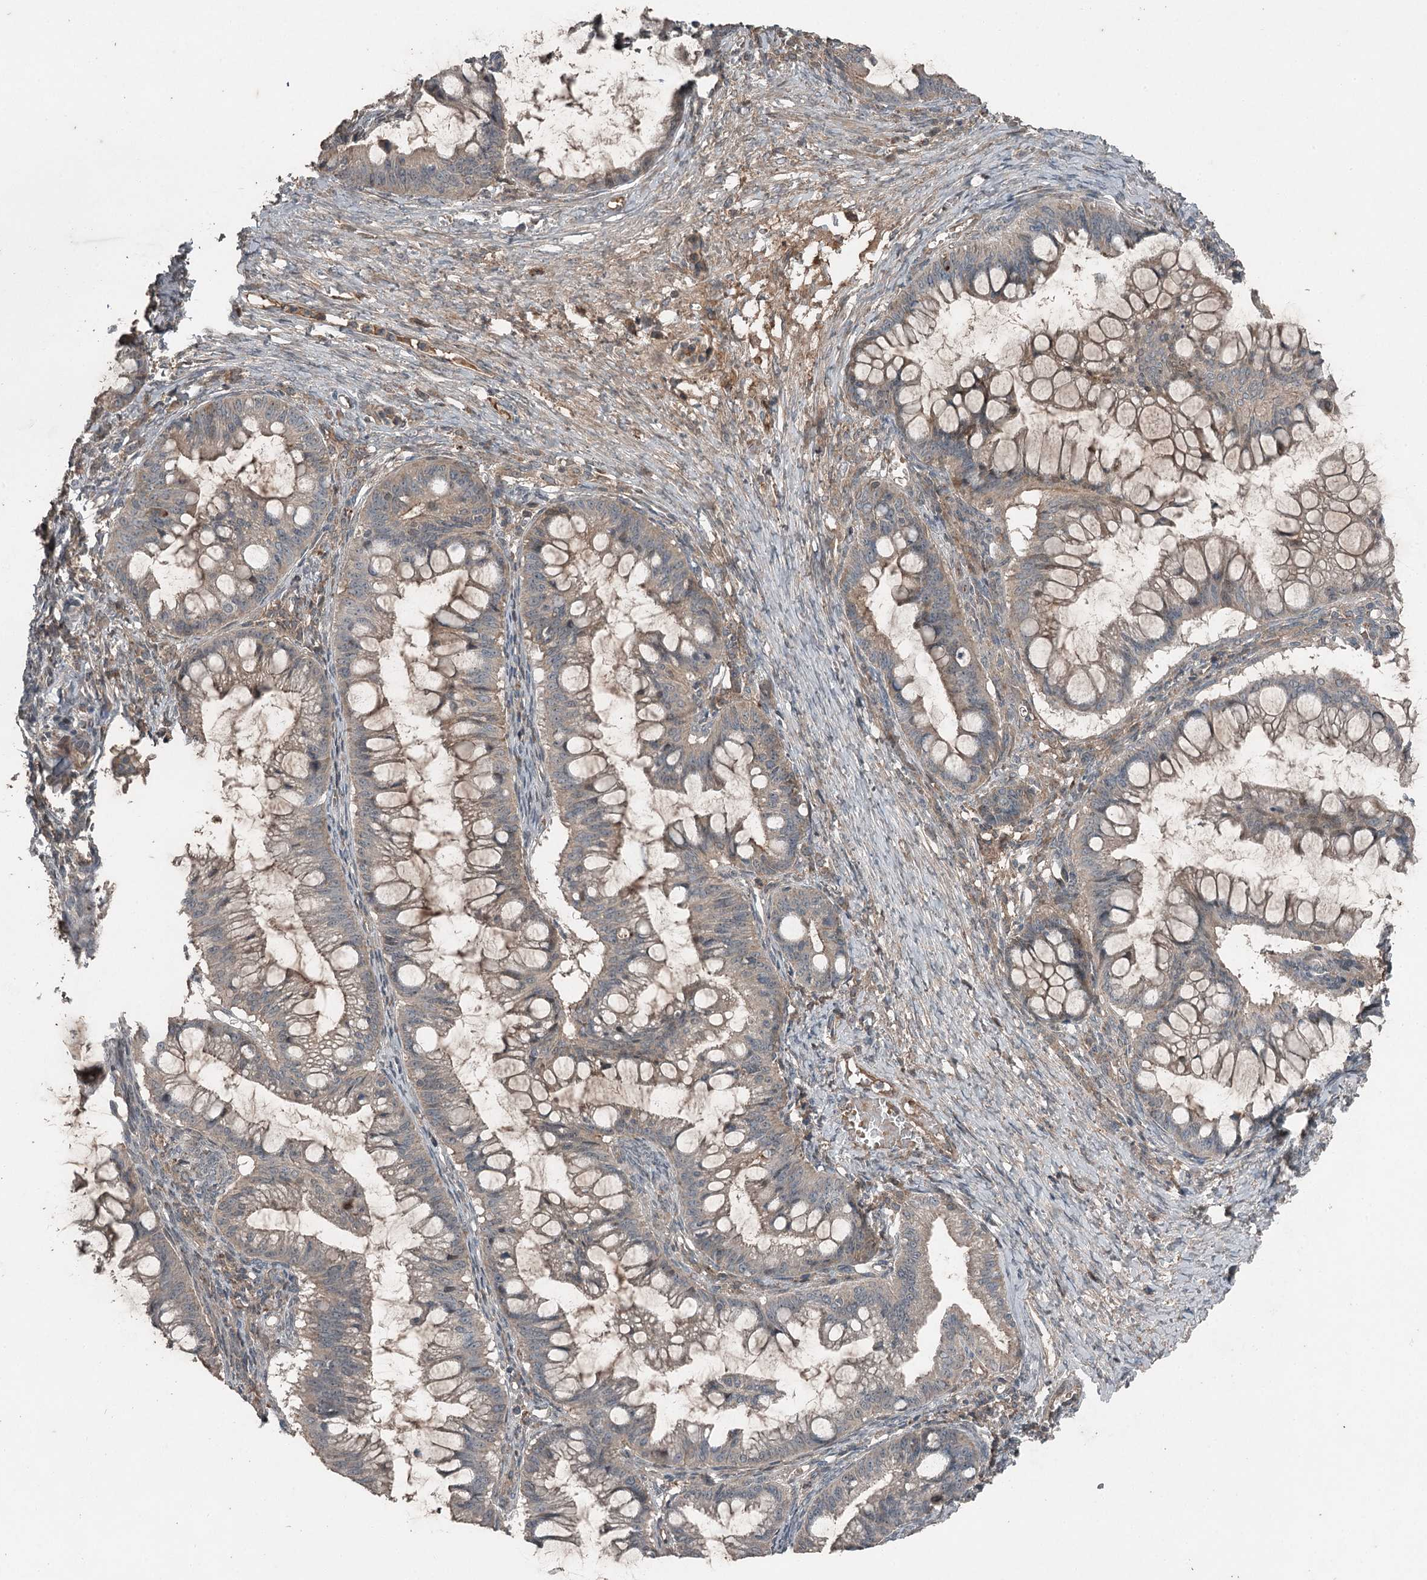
{"staining": {"intensity": "weak", "quantity": "<25%", "location": "cytoplasmic/membranous"}, "tissue": "ovarian cancer", "cell_type": "Tumor cells", "image_type": "cancer", "snomed": [{"axis": "morphology", "description": "Cystadenocarcinoma, mucinous, NOS"}, {"axis": "topography", "description": "Ovary"}], "caption": "High magnification brightfield microscopy of mucinous cystadenocarcinoma (ovarian) stained with DAB (brown) and counterstained with hematoxylin (blue): tumor cells show no significant positivity.", "gene": "SLC39A8", "patient": {"sex": "female", "age": 73}}